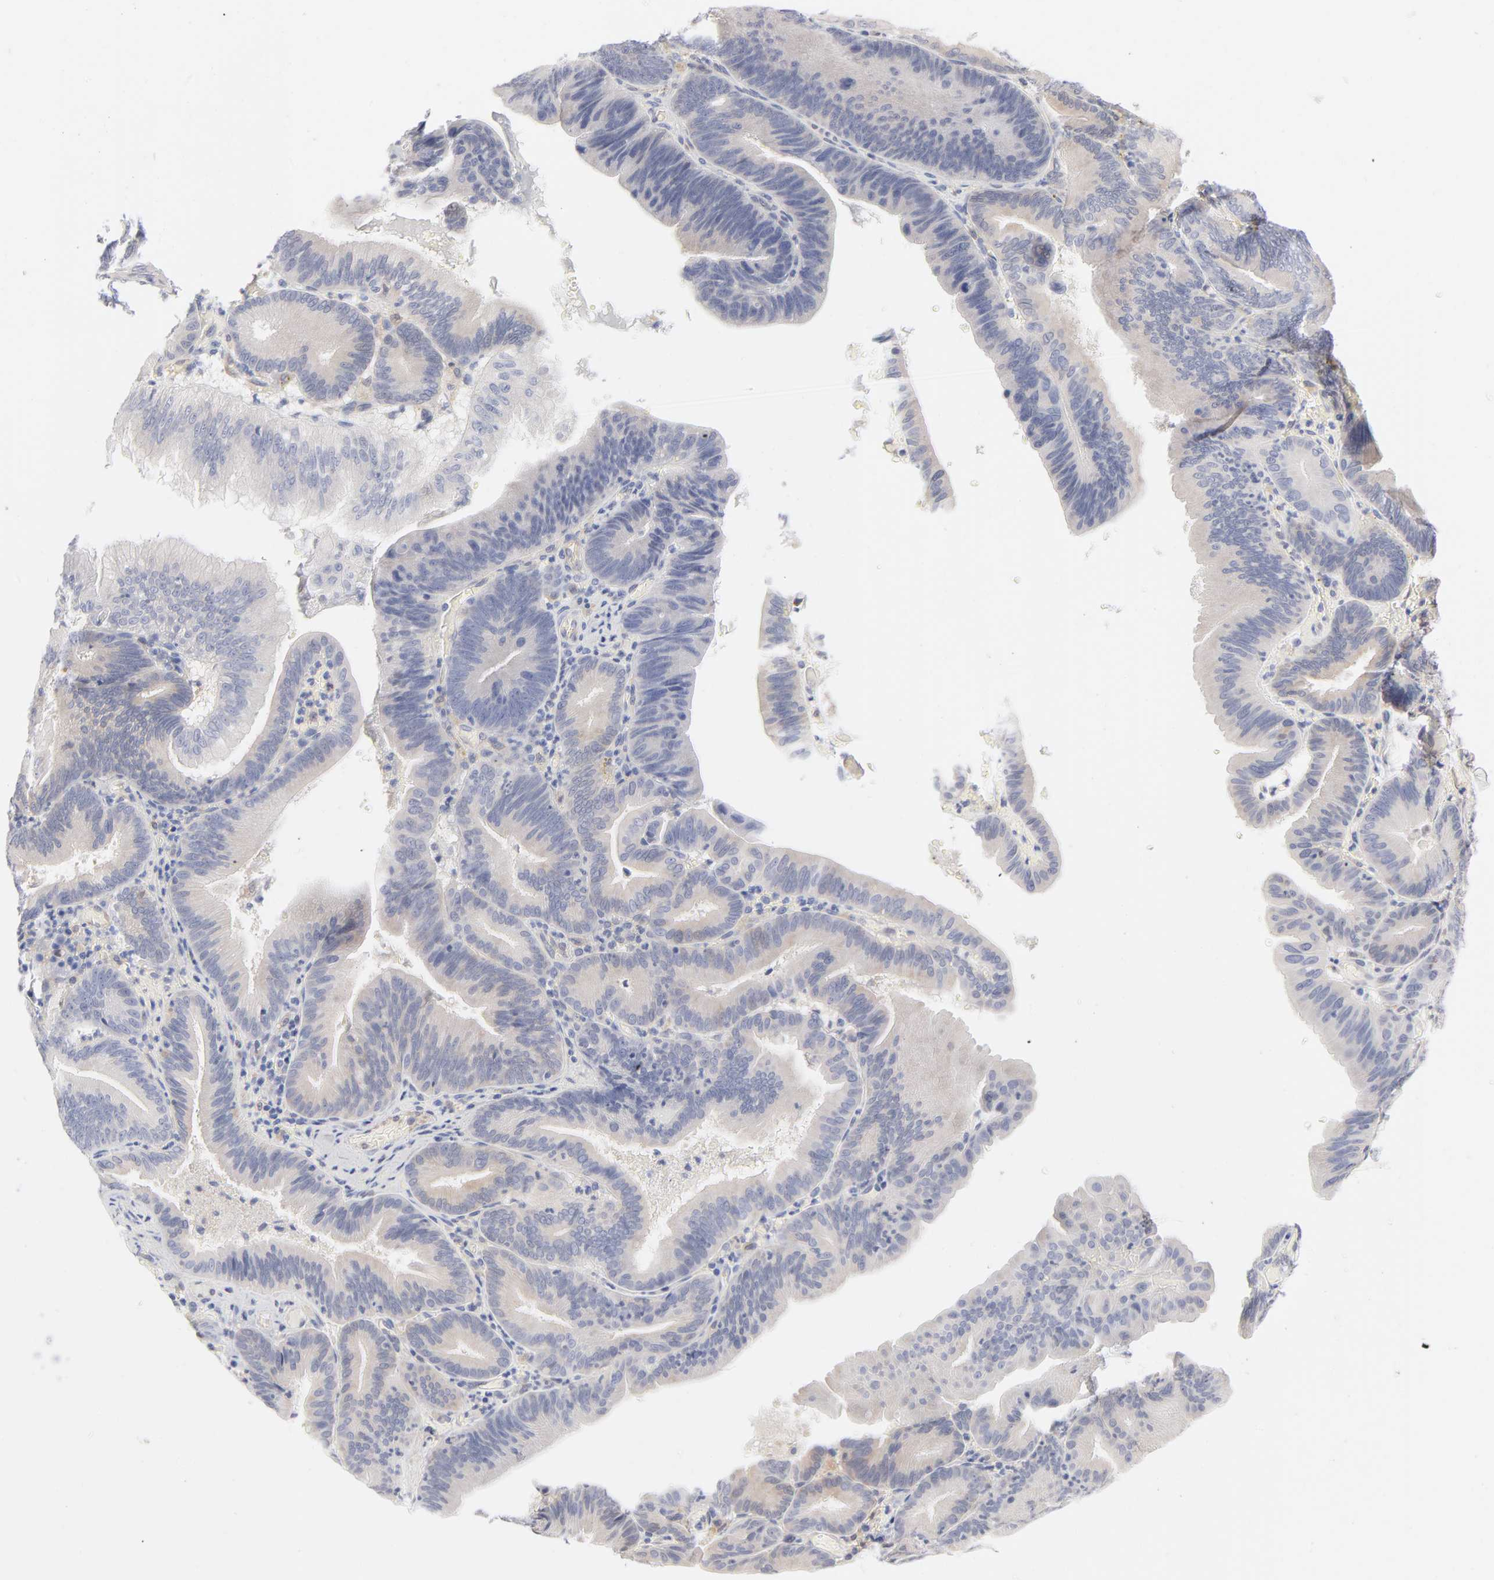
{"staining": {"intensity": "negative", "quantity": "none", "location": "none"}, "tissue": "pancreatic cancer", "cell_type": "Tumor cells", "image_type": "cancer", "snomed": [{"axis": "morphology", "description": "Adenocarcinoma, NOS"}, {"axis": "topography", "description": "Pancreas"}], "caption": "There is no significant staining in tumor cells of adenocarcinoma (pancreatic).", "gene": "ARRB1", "patient": {"sex": "male", "age": 82}}